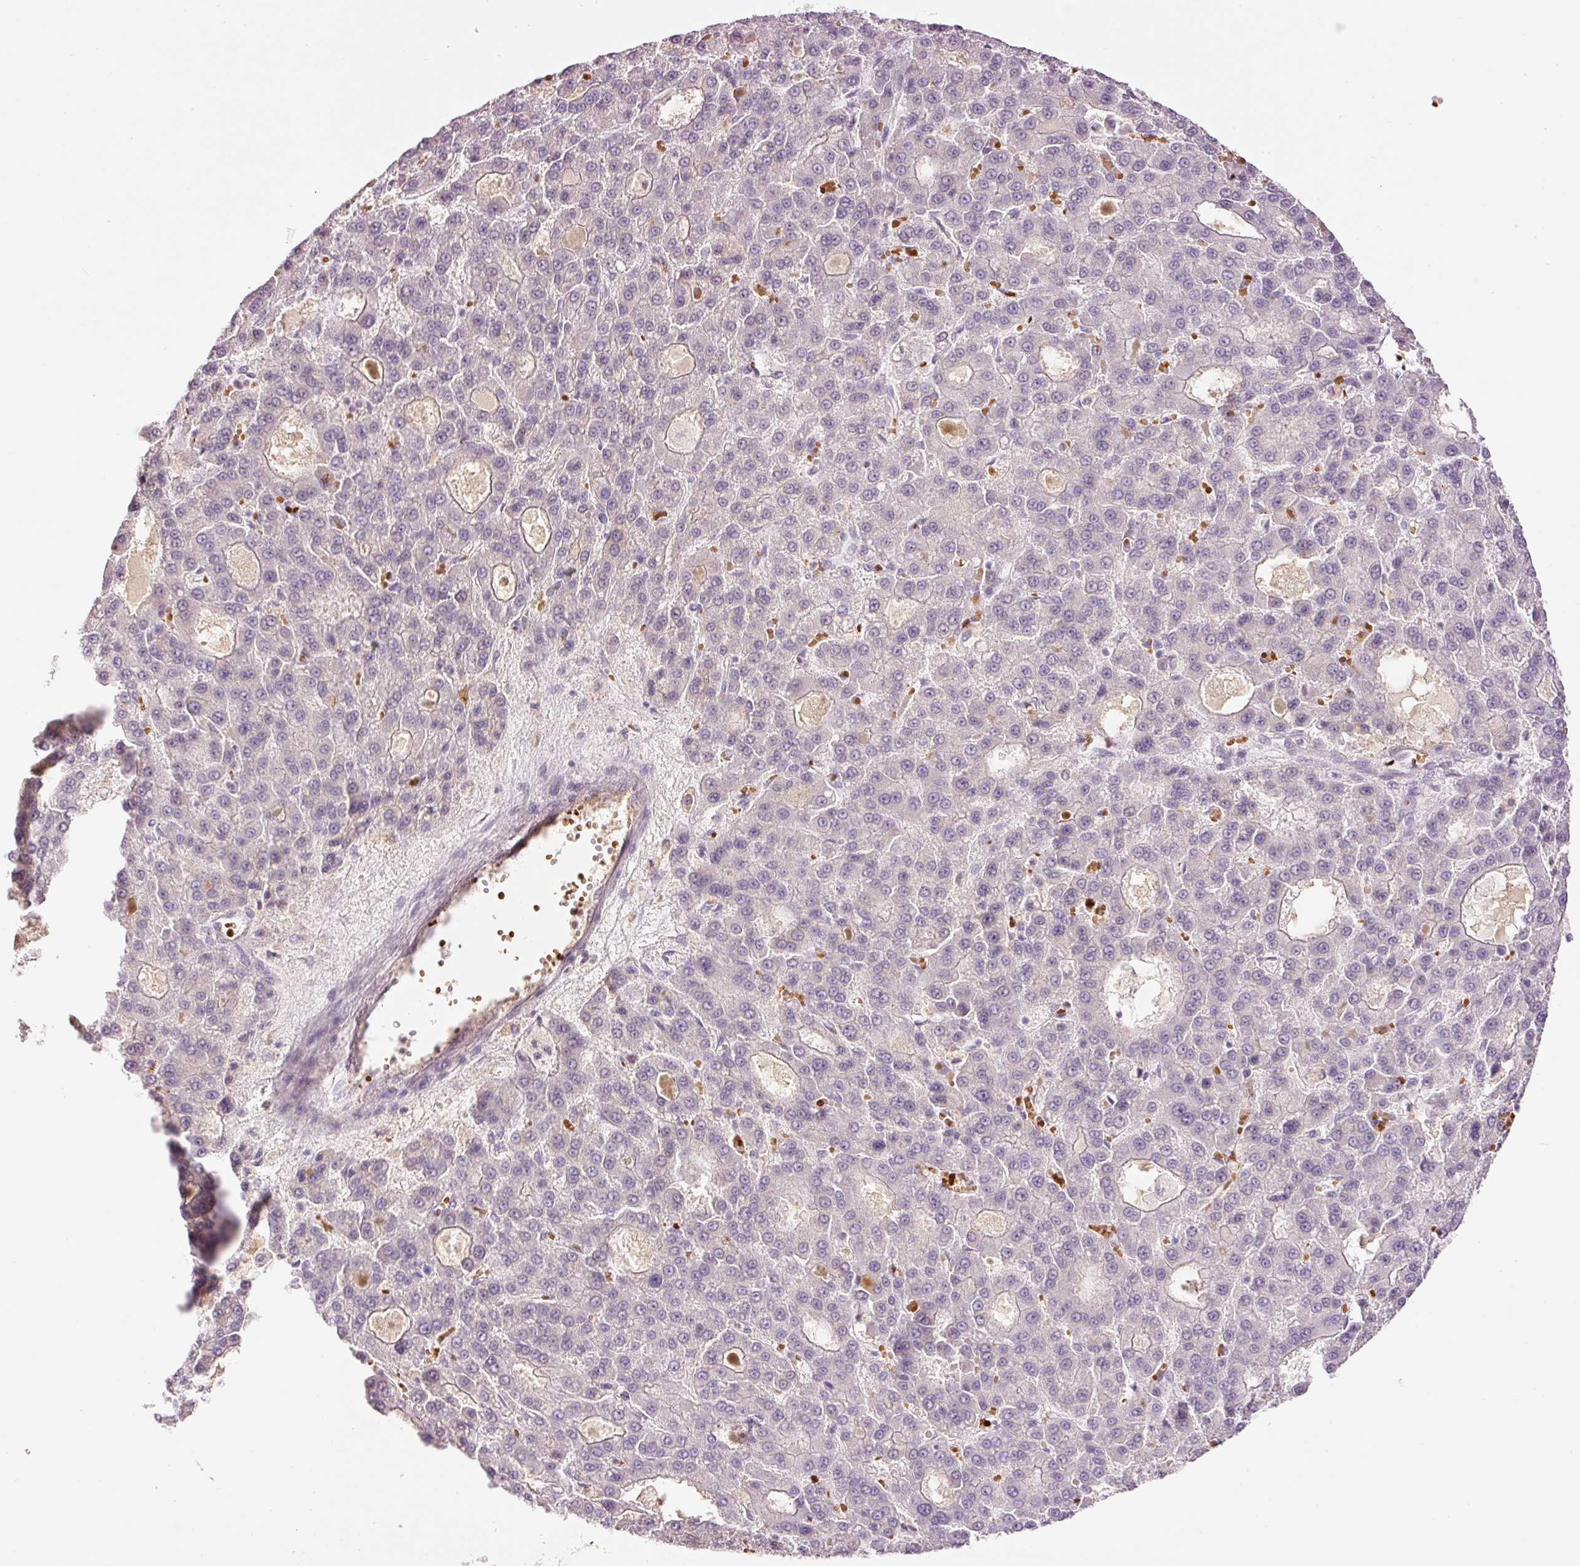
{"staining": {"intensity": "negative", "quantity": "none", "location": "none"}, "tissue": "liver cancer", "cell_type": "Tumor cells", "image_type": "cancer", "snomed": [{"axis": "morphology", "description": "Carcinoma, Hepatocellular, NOS"}, {"axis": "topography", "description": "Liver"}], "caption": "The micrograph shows no staining of tumor cells in liver cancer (hepatocellular carcinoma).", "gene": "LY6G6D", "patient": {"sex": "male", "age": 70}}